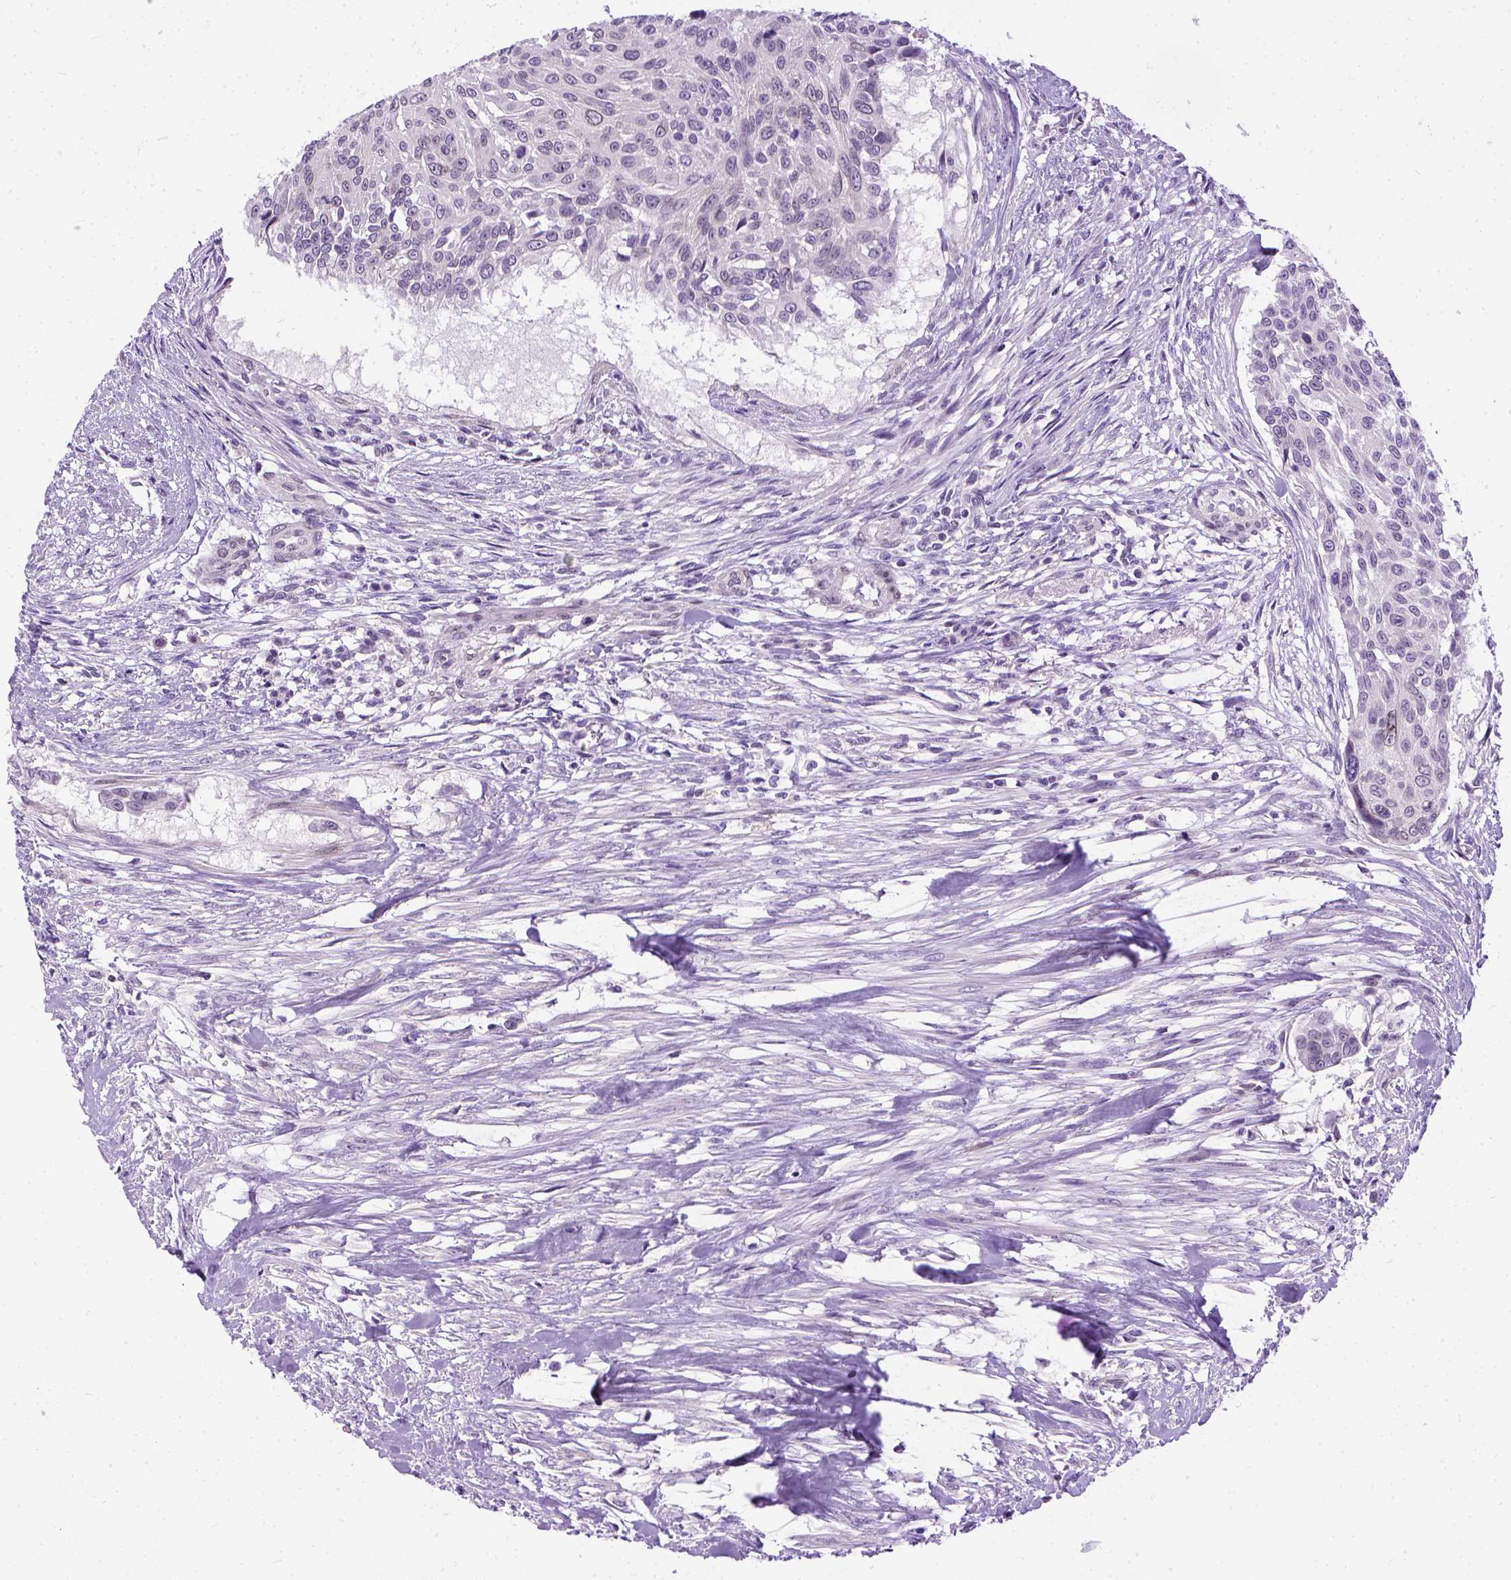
{"staining": {"intensity": "negative", "quantity": "none", "location": "none"}, "tissue": "urothelial cancer", "cell_type": "Tumor cells", "image_type": "cancer", "snomed": [{"axis": "morphology", "description": "Urothelial carcinoma, NOS"}, {"axis": "topography", "description": "Urinary bladder"}], "caption": "IHC image of urothelial cancer stained for a protein (brown), which displays no expression in tumor cells.", "gene": "FAM184B", "patient": {"sex": "male", "age": 55}}